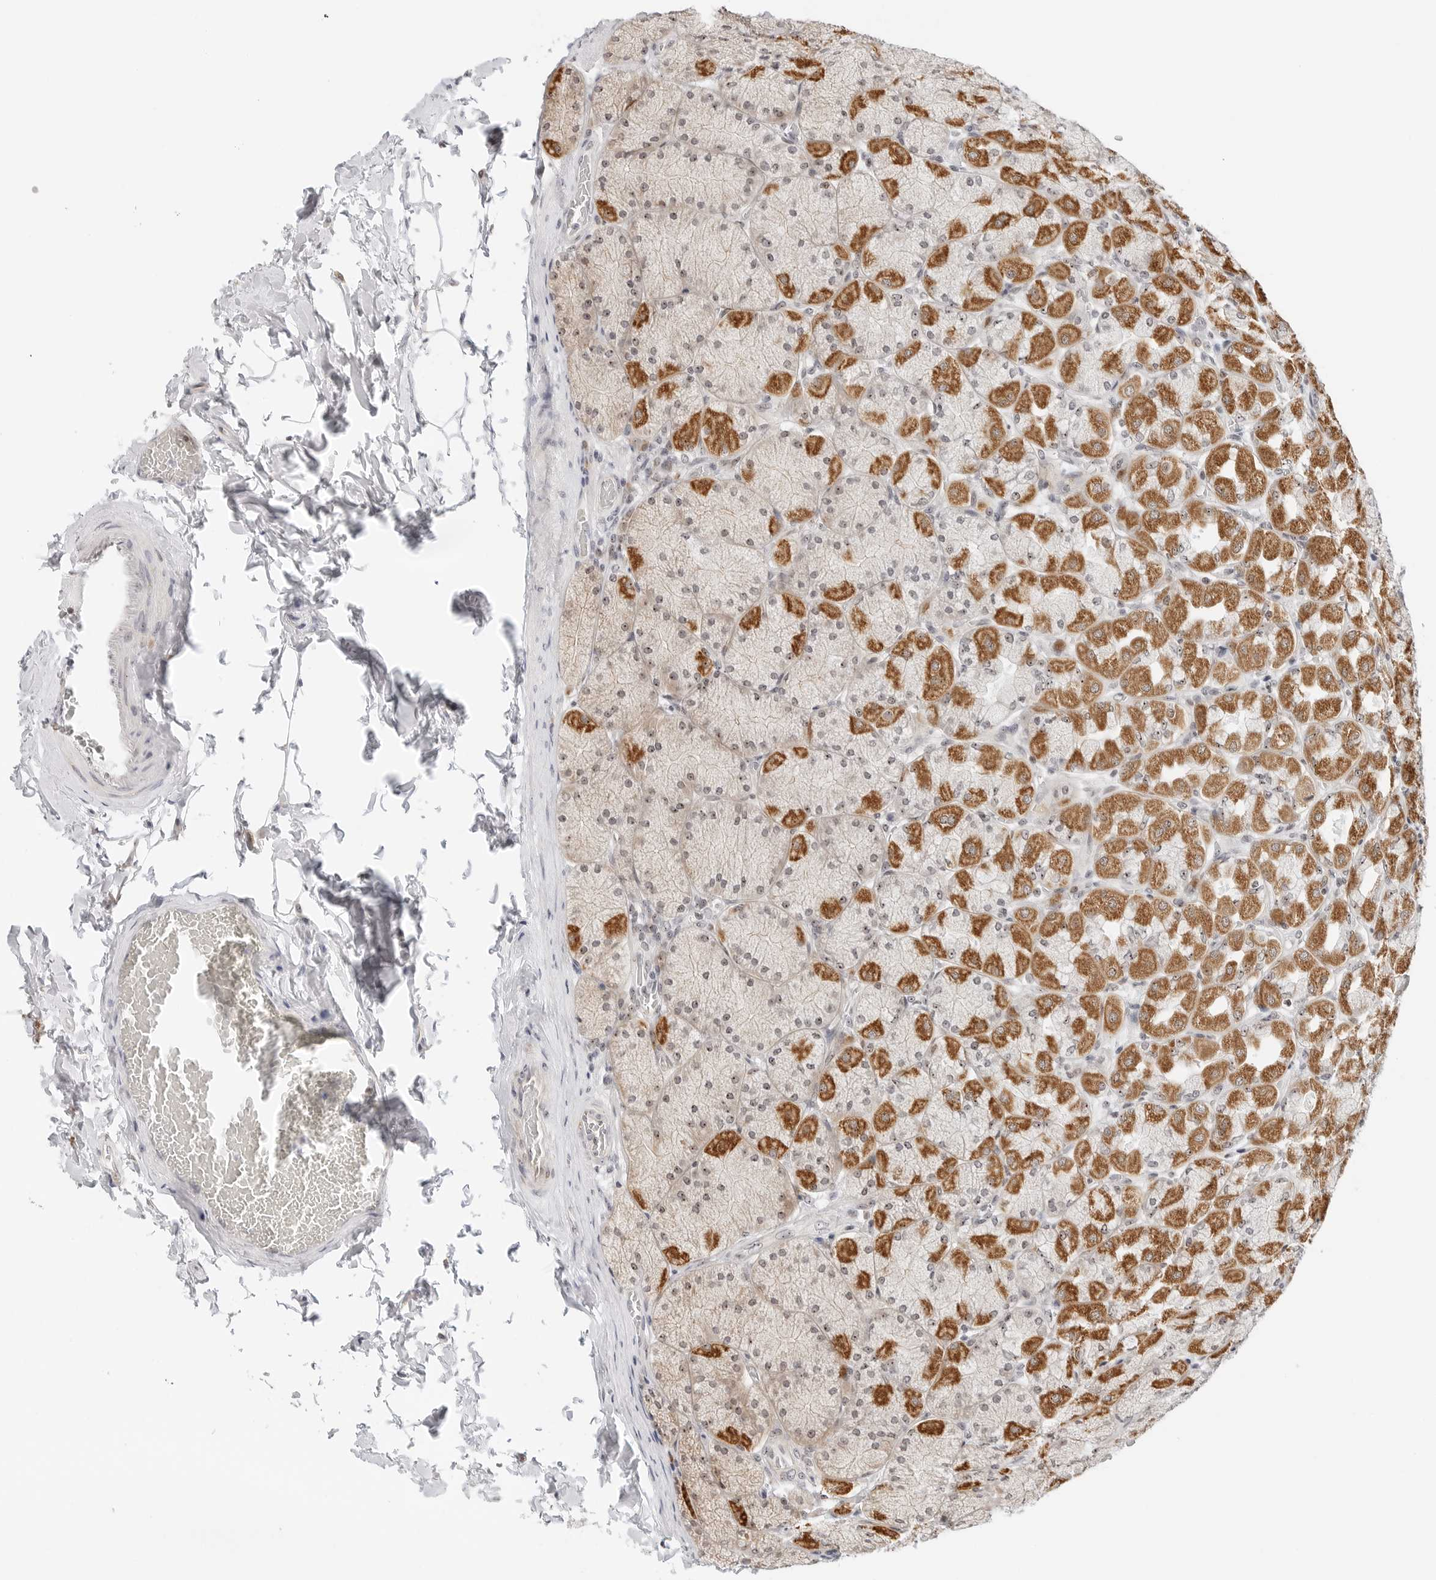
{"staining": {"intensity": "moderate", "quantity": "25%-75%", "location": "cytoplasmic/membranous,nuclear"}, "tissue": "stomach", "cell_type": "Glandular cells", "image_type": "normal", "snomed": [{"axis": "morphology", "description": "Normal tissue, NOS"}, {"axis": "topography", "description": "Stomach, upper"}], "caption": "DAB immunohistochemical staining of benign human stomach shows moderate cytoplasmic/membranous,nuclear protein expression in approximately 25%-75% of glandular cells.", "gene": "RIMKLA", "patient": {"sex": "female", "age": 56}}